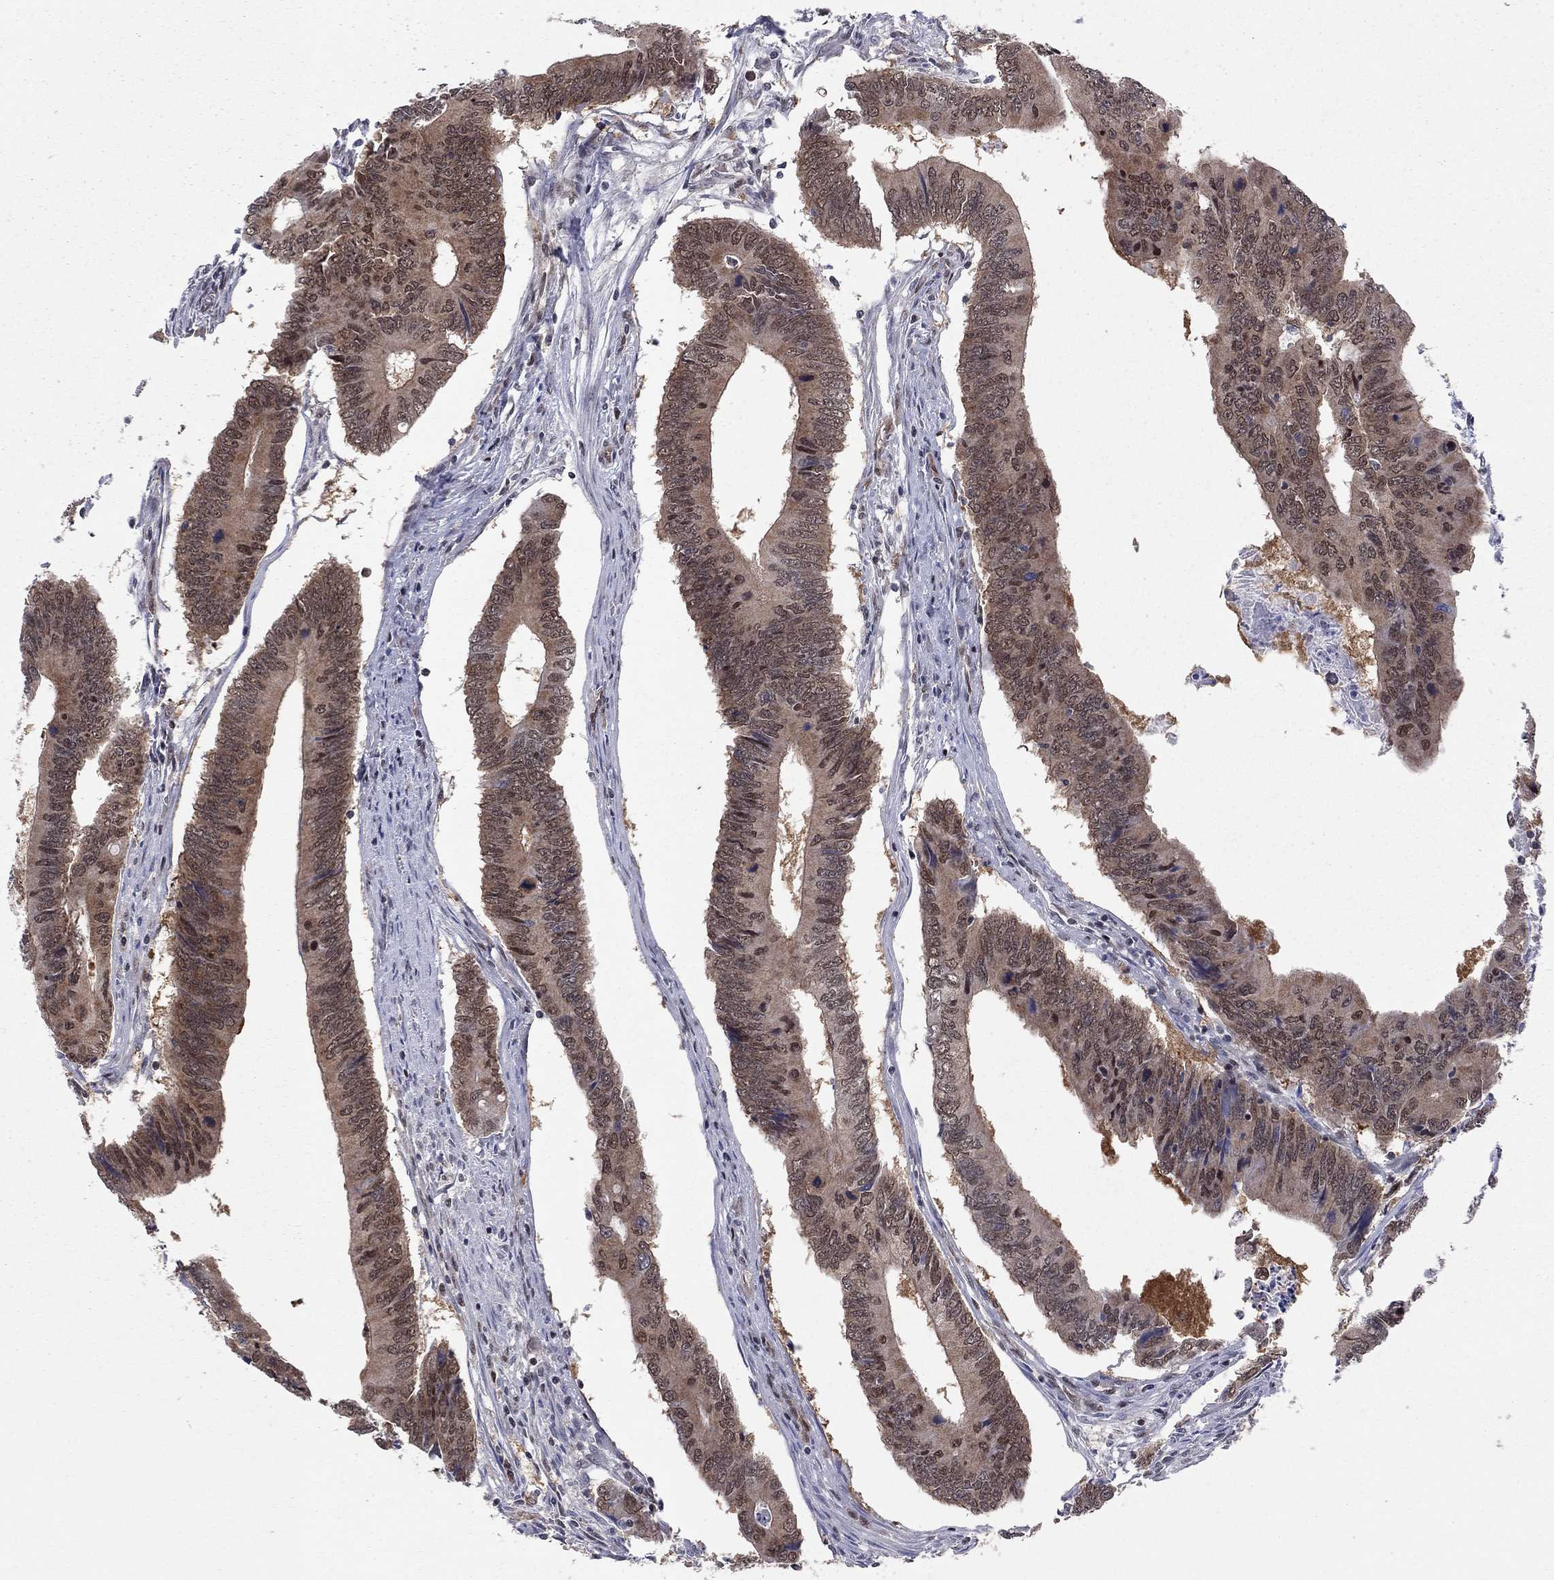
{"staining": {"intensity": "moderate", "quantity": "<25%", "location": "cytoplasmic/membranous,nuclear"}, "tissue": "colorectal cancer", "cell_type": "Tumor cells", "image_type": "cancer", "snomed": [{"axis": "morphology", "description": "Adenocarcinoma, NOS"}, {"axis": "topography", "description": "Colon"}], "caption": "About <25% of tumor cells in colorectal cancer show moderate cytoplasmic/membranous and nuclear protein staining as visualized by brown immunohistochemical staining.", "gene": "SAP30L", "patient": {"sex": "male", "age": 53}}